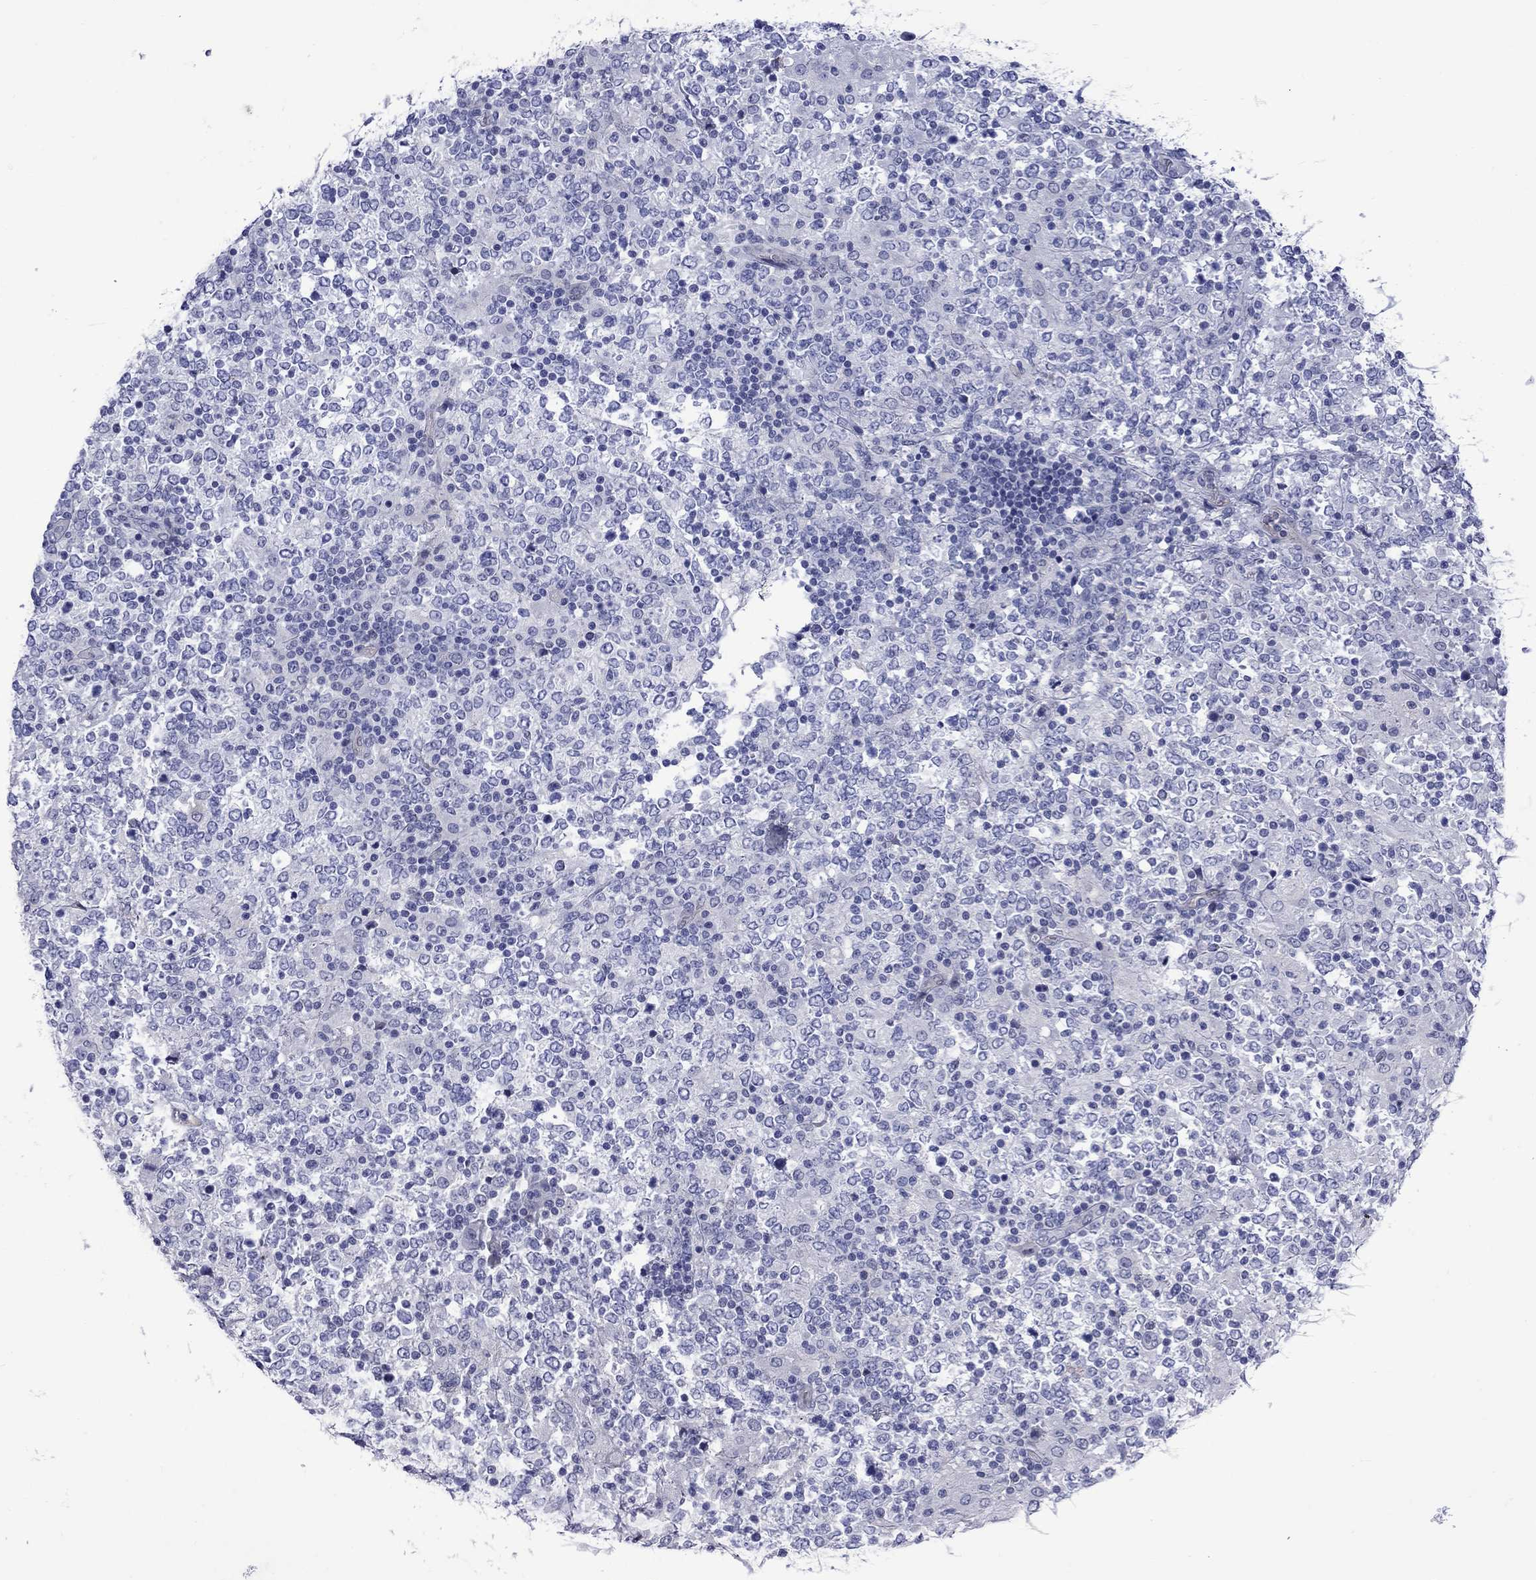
{"staining": {"intensity": "negative", "quantity": "none", "location": "none"}, "tissue": "lymphoma", "cell_type": "Tumor cells", "image_type": "cancer", "snomed": [{"axis": "morphology", "description": "Malignant lymphoma, non-Hodgkin's type, High grade"}, {"axis": "topography", "description": "Lymph node"}], "caption": "Lymphoma stained for a protein using IHC exhibits no expression tumor cells.", "gene": "CTNNBIP1", "patient": {"sex": "female", "age": 84}}